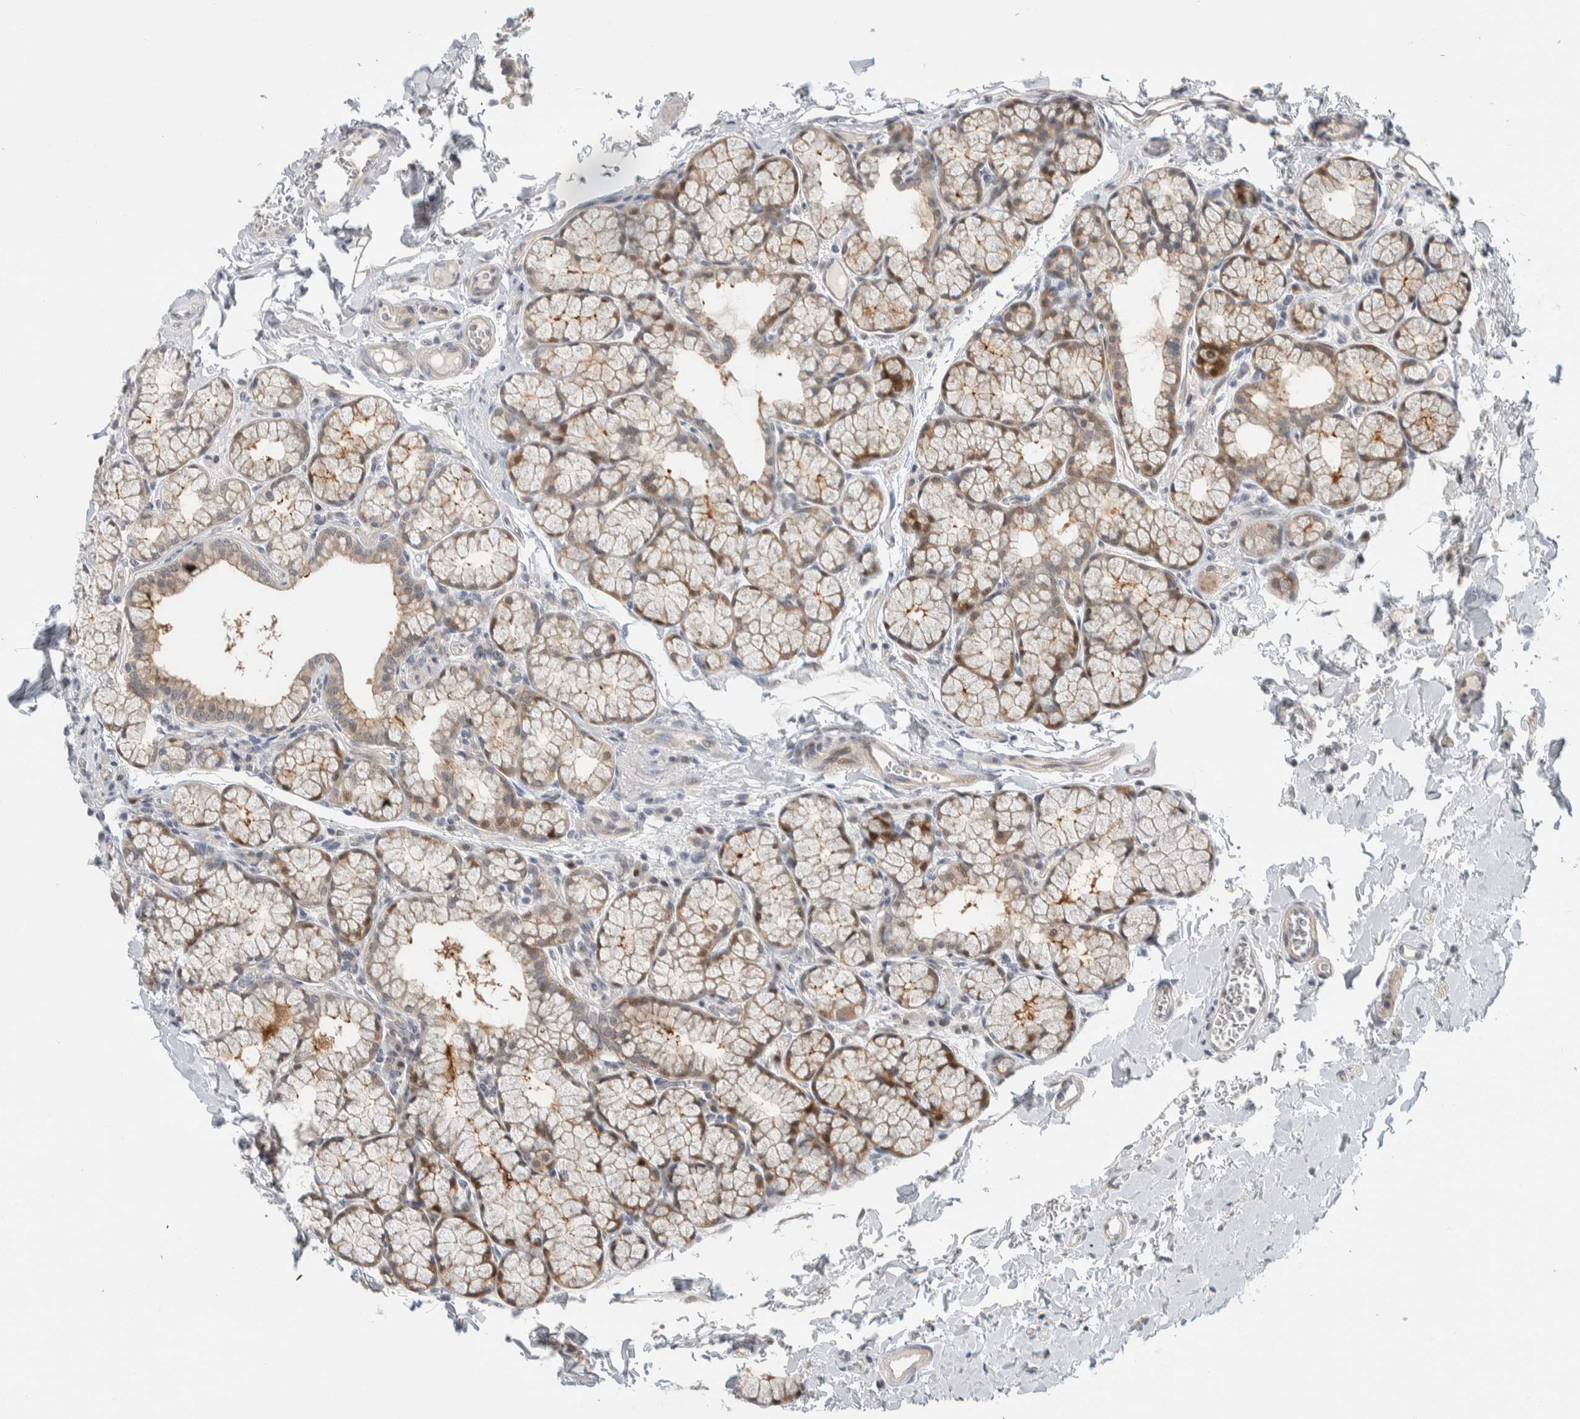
{"staining": {"intensity": "moderate", "quantity": ">75%", "location": "cytoplasmic/membranous"}, "tissue": "duodenum", "cell_type": "Glandular cells", "image_type": "normal", "snomed": [{"axis": "morphology", "description": "Normal tissue, NOS"}, {"axis": "topography", "description": "Duodenum"}], "caption": "This is a micrograph of IHC staining of normal duodenum, which shows moderate positivity in the cytoplasmic/membranous of glandular cells.", "gene": "NCR3LG1", "patient": {"sex": "male", "age": 50}}